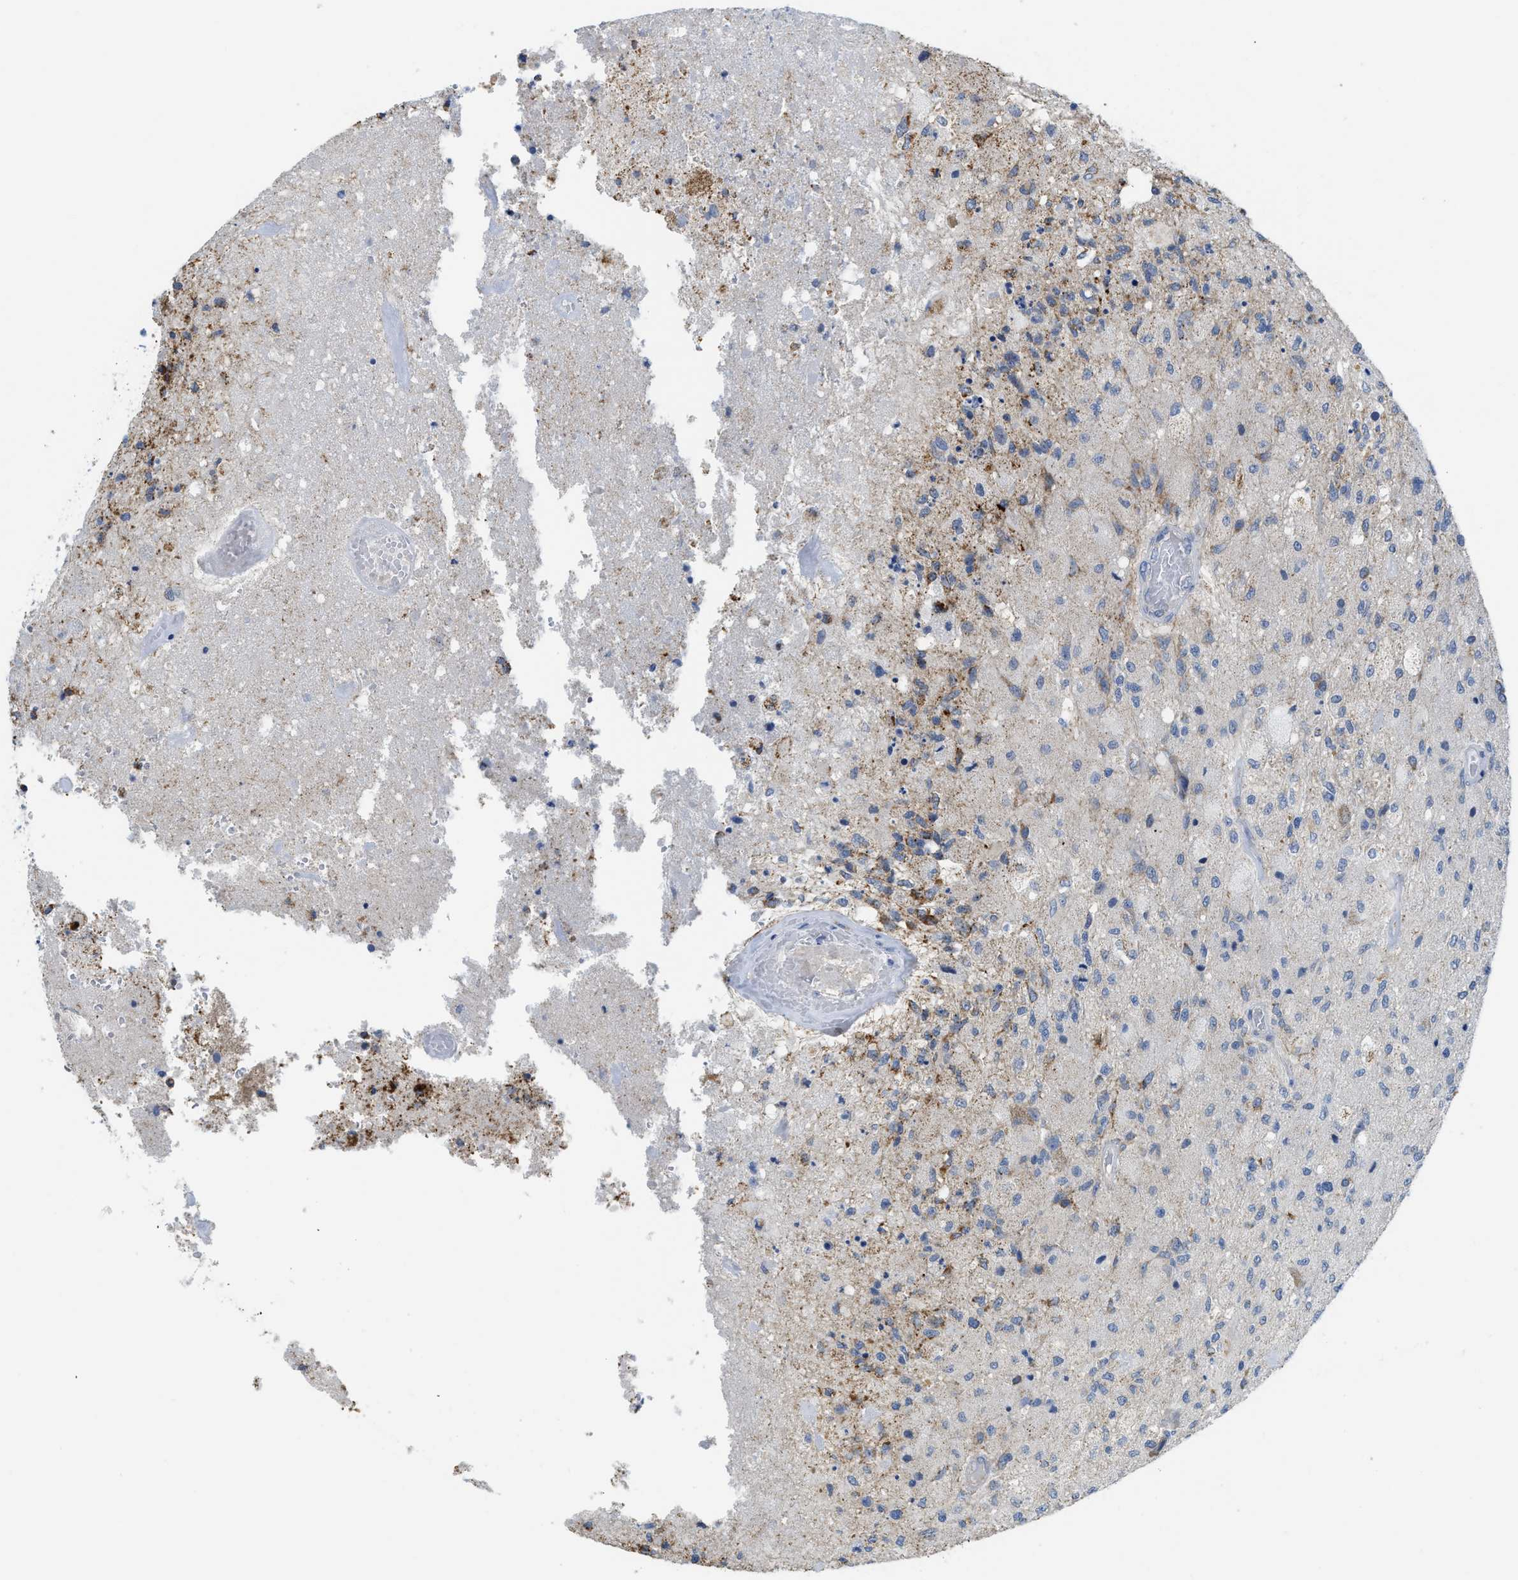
{"staining": {"intensity": "moderate", "quantity": "25%-75%", "location": "cytoplasmic/membranous"}, "tissue": "glioma", "cell_type": "Tumor cells", "image_type": "cancer", "snomed": [{"axis": "morphology", "description": "Normal tissue, NOS"}, {"axis": "morphology", "description": "Glioma, malignant, High grade"}, {"axis": "topography", "description": "Cerebral cortex"}], "caption": "Immunohistochemistry staining of malignant high-grade glioma, which demonstrates medium levels of moderate cytoplasmic/membranous staining in approximately 25%-75% of tumor cells indicating moderate cytoplasmic/membranous protein staining. The staining was performed using DAB (3,3'-diaminobenzidine) (brown) for protein detection and nuclei were counterstained in hematoxylin (blue).", "gene": "GATD3", "patient": {"sex": "male", "age": 77}}